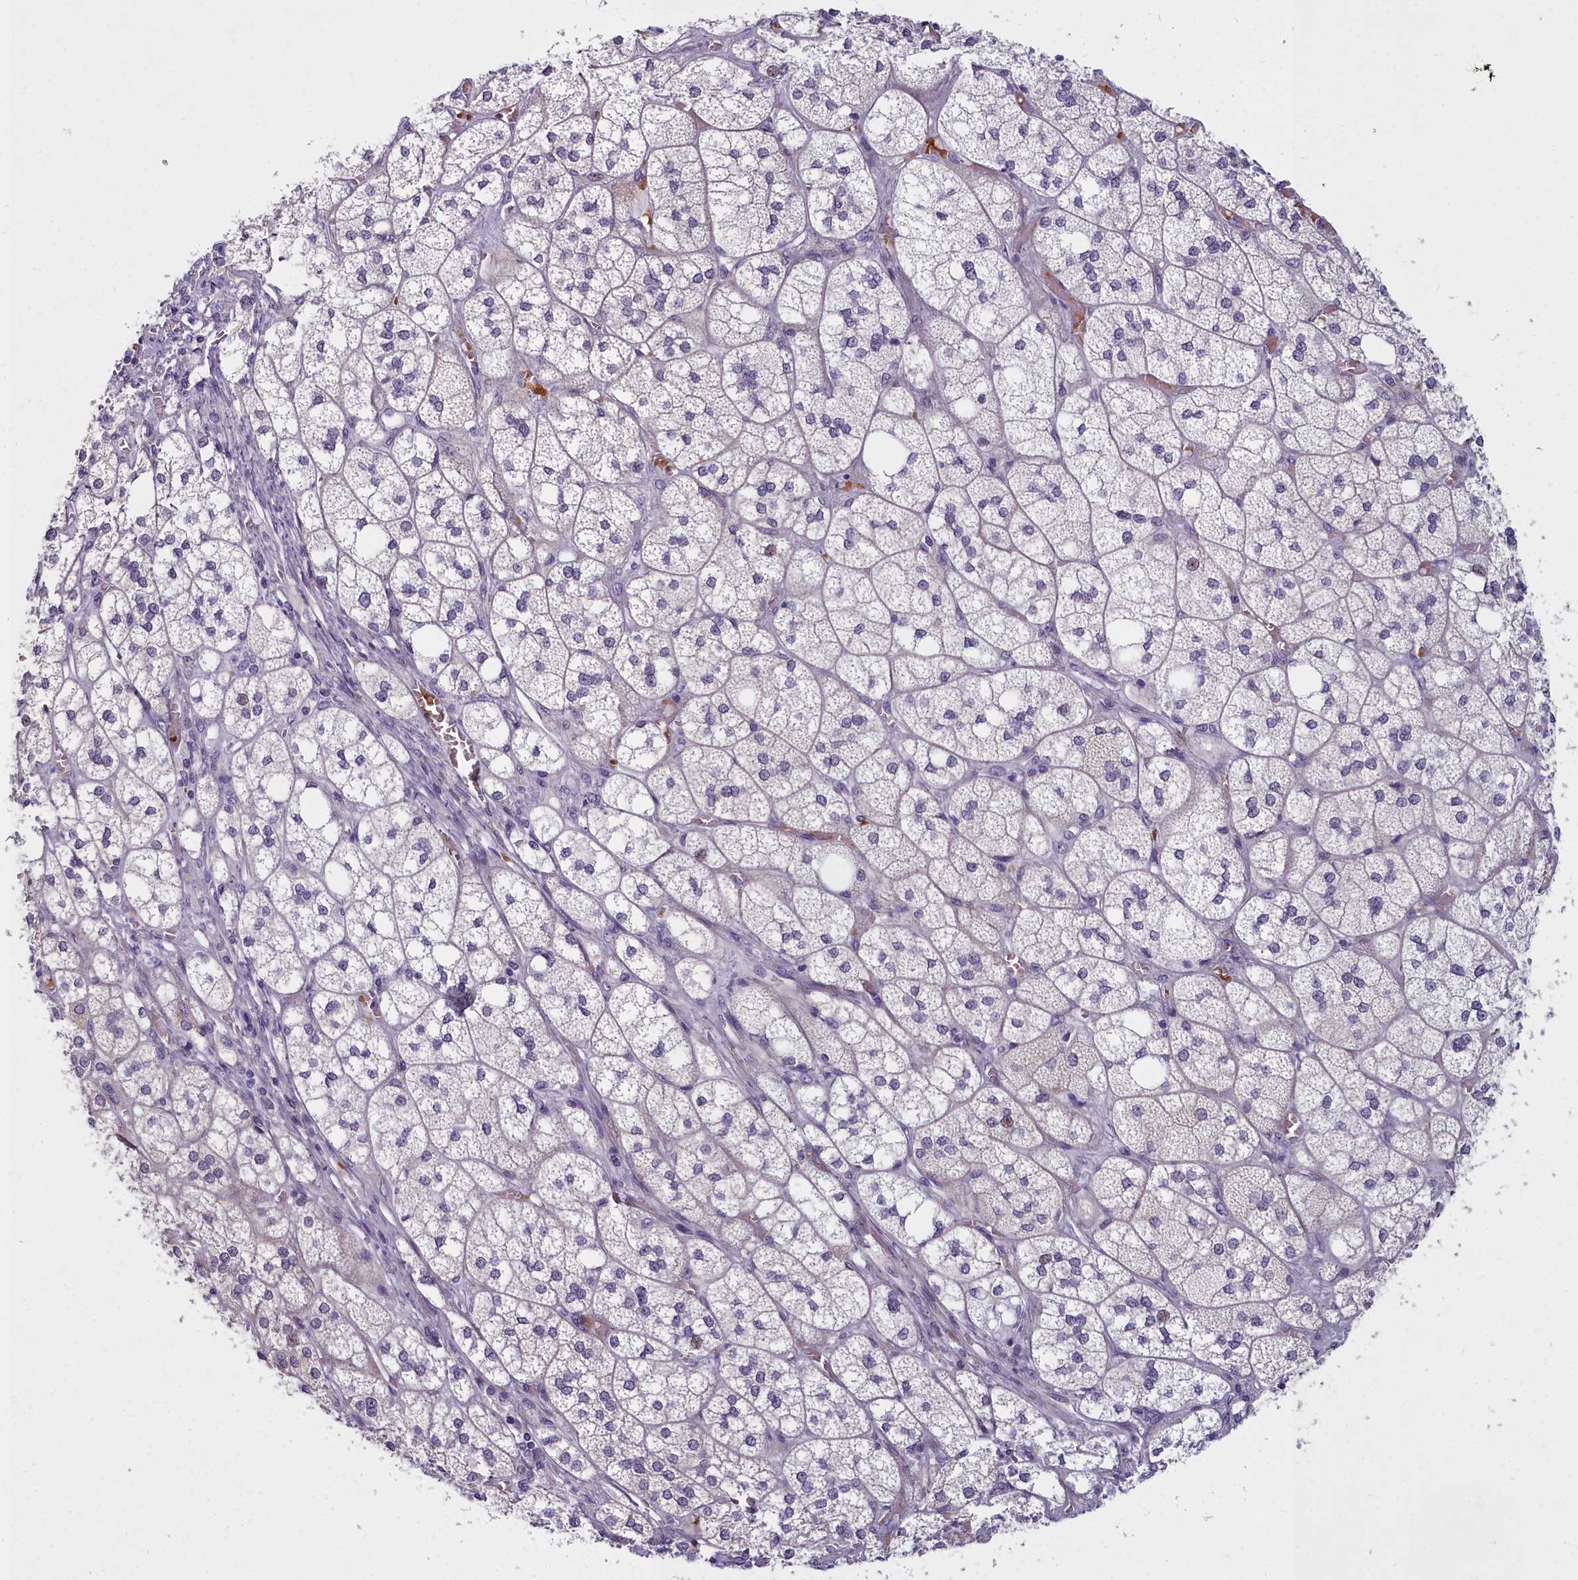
{"staining": {"intensity": "moderate", "quantity": "<25%", "location": "cytoplasmic/membranous"}, "tissue": "adrenal gland", "cell_type": "Glandular cells", "image_type": "normal", "snomed": [{"axis": "morphology", "description": "Normal tissue, NOS"}, {"axis": "topography", "description": "Adrenal gland"}], "caption": "Immunohistochemistry (IHC) of benign human adrenal gland reveals low levels of moderate cytoplasmic/membranous staining in approximately <25% of glandular cells.", "gene": "ARL15", "patient": {"sex": "male", "age": 61}}